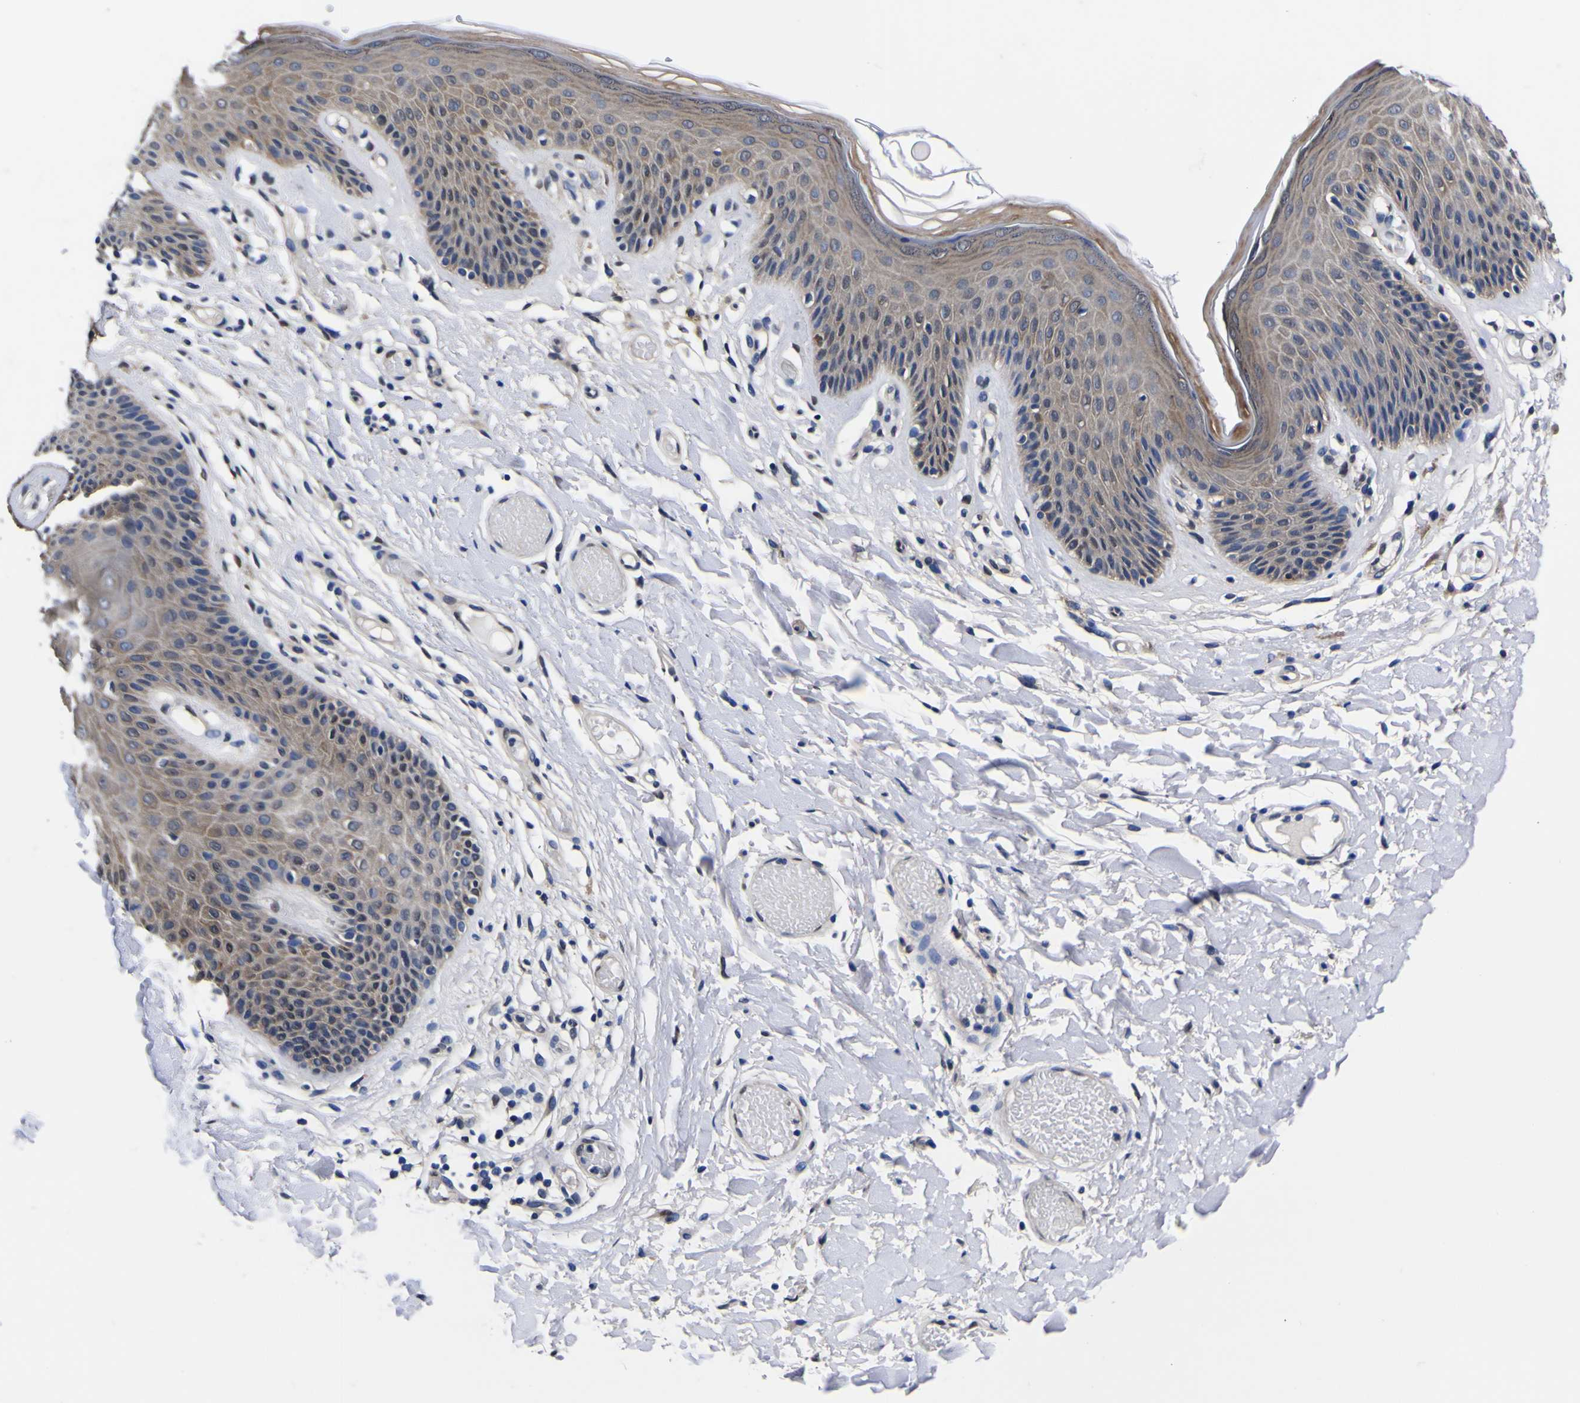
{"staining": {"intensity": "moderate", "quantity": "25%-75%", "location": "cytoplasmic/membranous"}, "tissue": "skin", "cell_type": "Epidermal cells", "image_type": "normal", "snomed": [{"axis": "morphology", "description": "Normal tissue, NOS"}, {"axis": "topography", "description": "Vulva"}], "caption": "Brown immunohistochemical staining in unremarkable human skin shows moderate cytoplasmic/membranous staining in approximately 25%-75% of epidermal cells.", "gene": "FAM110B", "patient": {"sex": "female", "age": 73}}